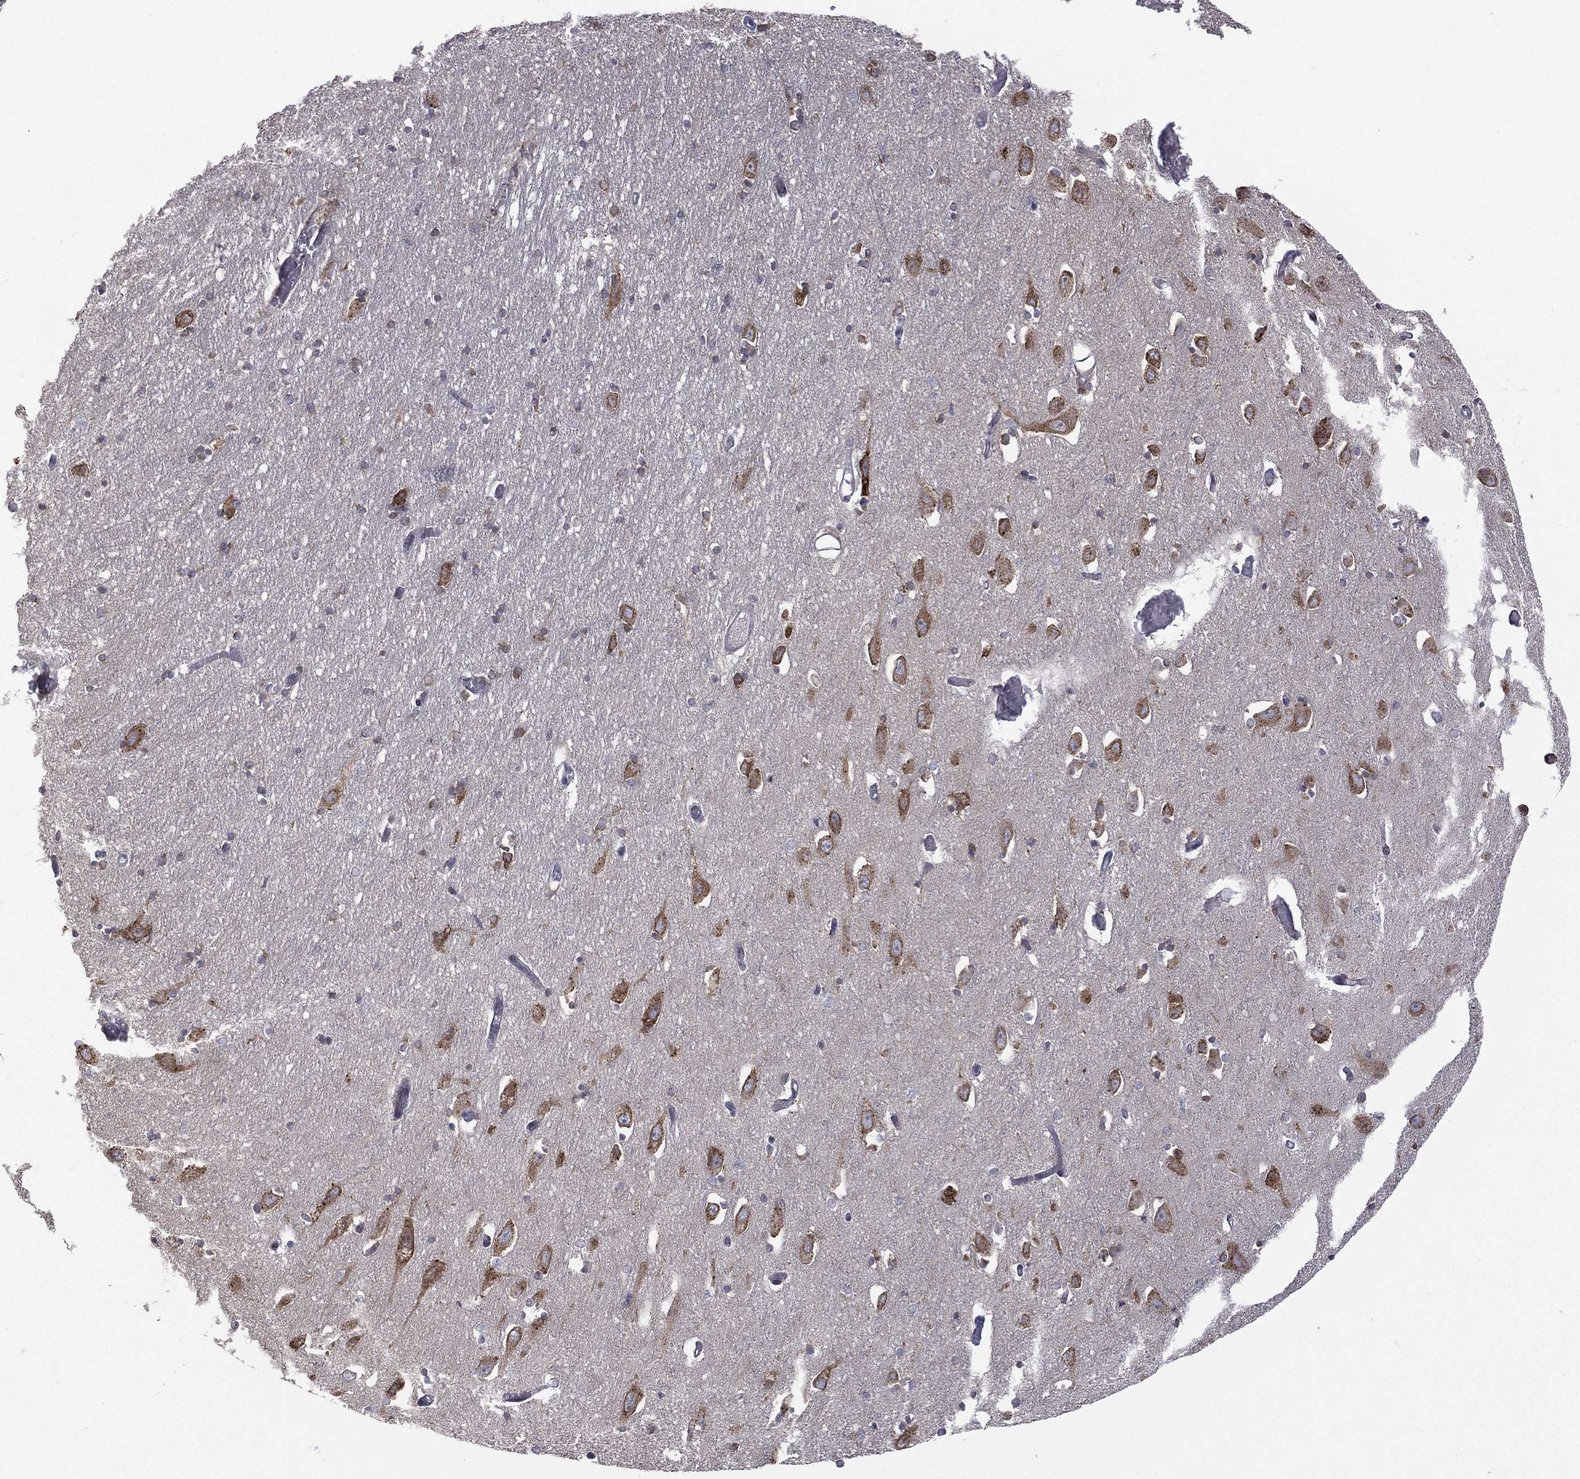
{"staining": {"intensity": "negative", "quantity": "none", "location": "none"}, "tissue": "hippocampus", "cell_type": "Glial cells", "image_type": "normal", "snomed": [{"axis": "morphology", "description": "Normal tissue, NOS"}, {"axis": "topography", "description": "Lateral ventricle wall"}, {"axis": "topography", "description": "Hippocampus"}], "caption": "Glial cells are negative for brown protein staining in normal hippocampus. The staining is performed using DAB brown chromogen with nuclei counter-stained in using hematoxylin.", "gene": "C20orf96", "patient": {"sex": "female", "age": 63}}